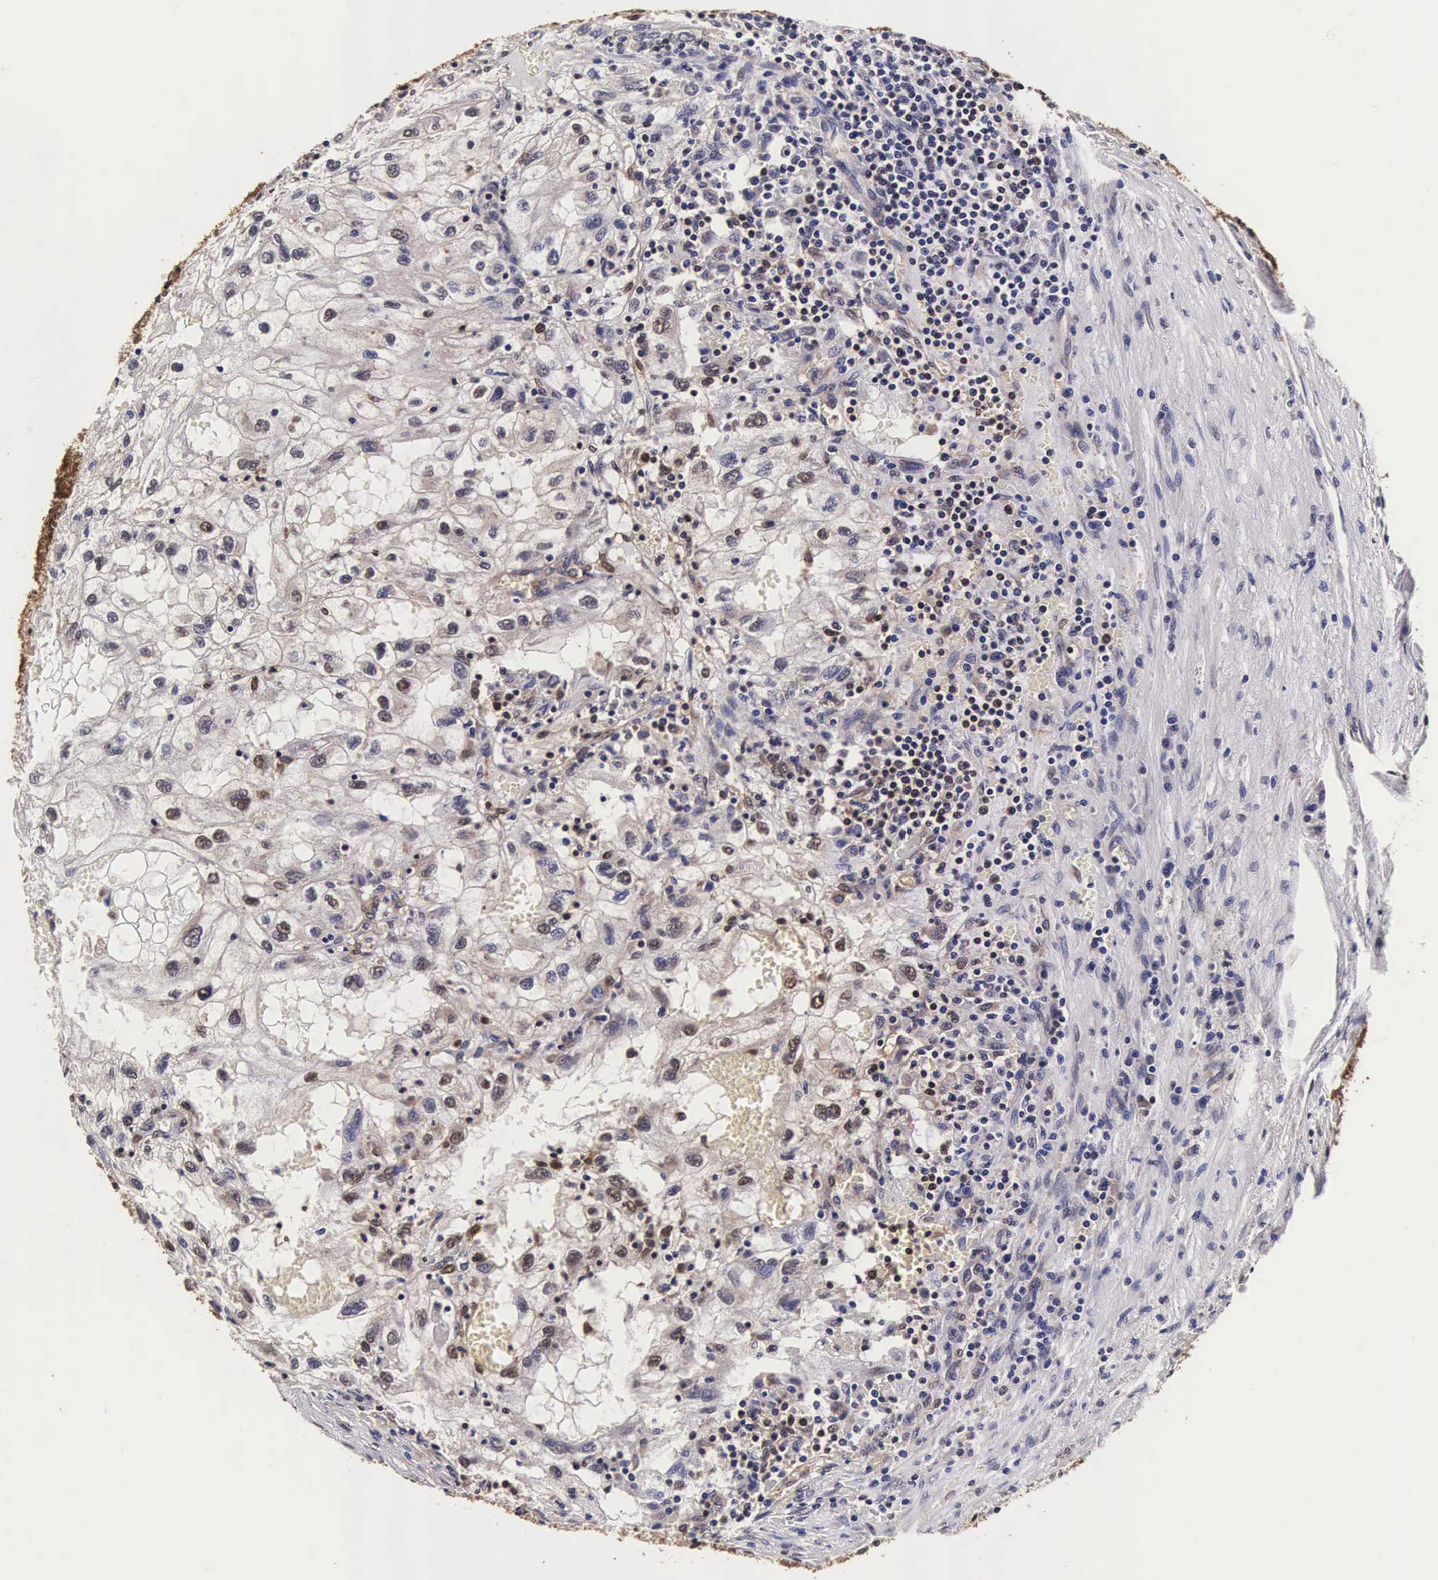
{"staining": {"intensity": "weak", "quantity": "<25%", "location": "cytoplasmic/membranous,nuclear"}, "tissue": "renal cancer", "cell_type": "Tumor cells", "image_type": "cancer", "snomed": [{"axis": "morphology", "description": "Normal tissue, NOS"}, {"axis": "morphology", "description": "Adenocarcinoma, NOS"}, {"axis": "topography", "description": "Kidney"}], "caption": "This is an immunohistochemistry image of human renal adenocarcinoma. There is no staining in tumor cells.", "gene": "TECPR2", "patient": {"sex": "male", "age": 71}}